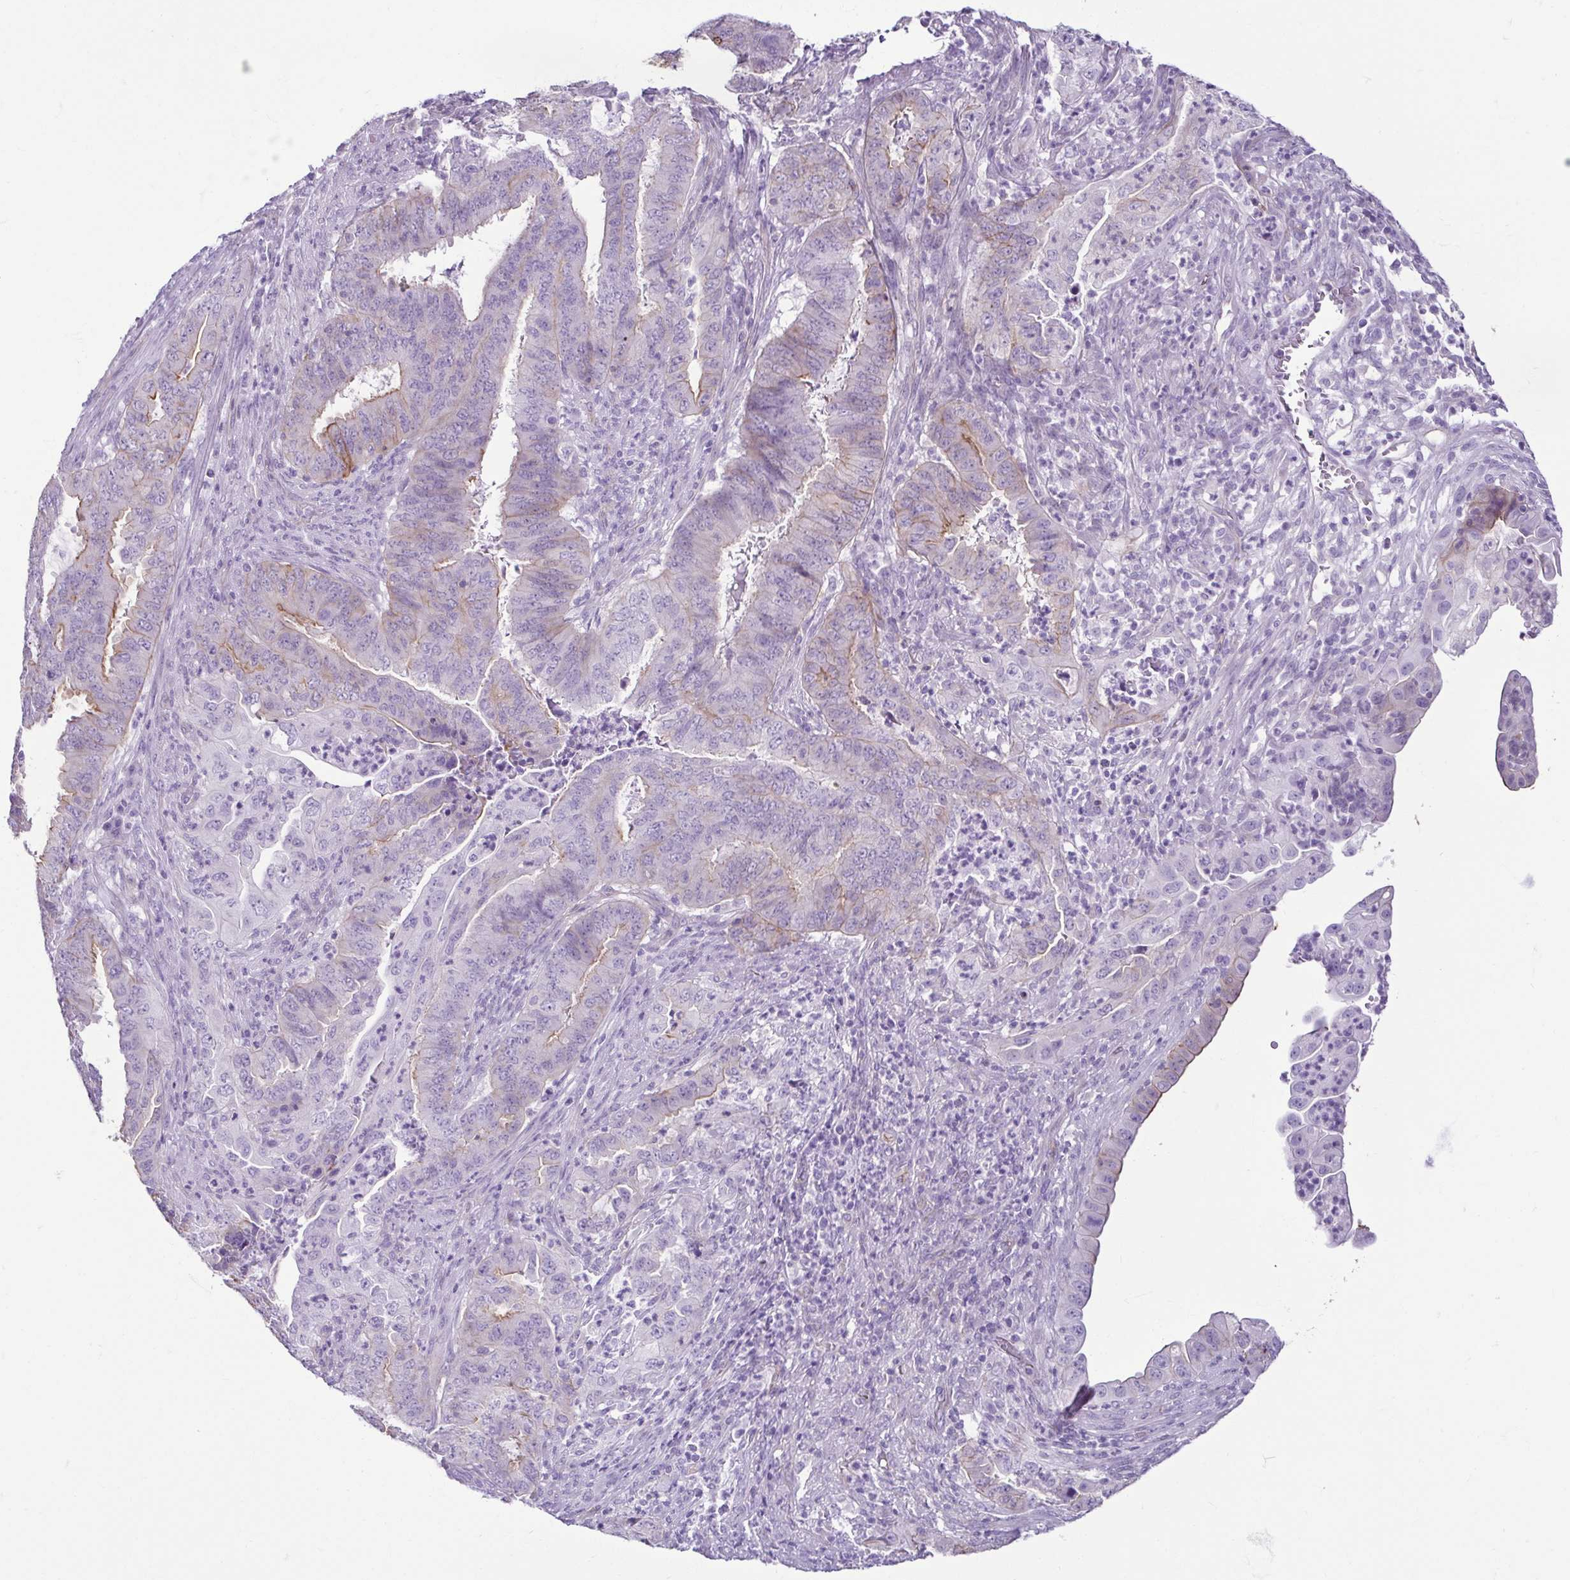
{"staining": {"intensity": "weak", "quantity": "<25%", "location": "cytoplasmic/membranous"}, "tissue": "endometrial cancer", "cell_type": "Tumor cells", "image_type": "cancer", "snomed": [{"axis": "morphology", "description": "Adenocarcinoma, NOS"}, {"axis": "topography", "description": "Endometrium"}], "caption": "IHC of human adenocarcinoma (endometrial) demonstrates no staining in tumor cells.", "gene": "CASP14", "patient": {"sex": "female", "age": 51}}